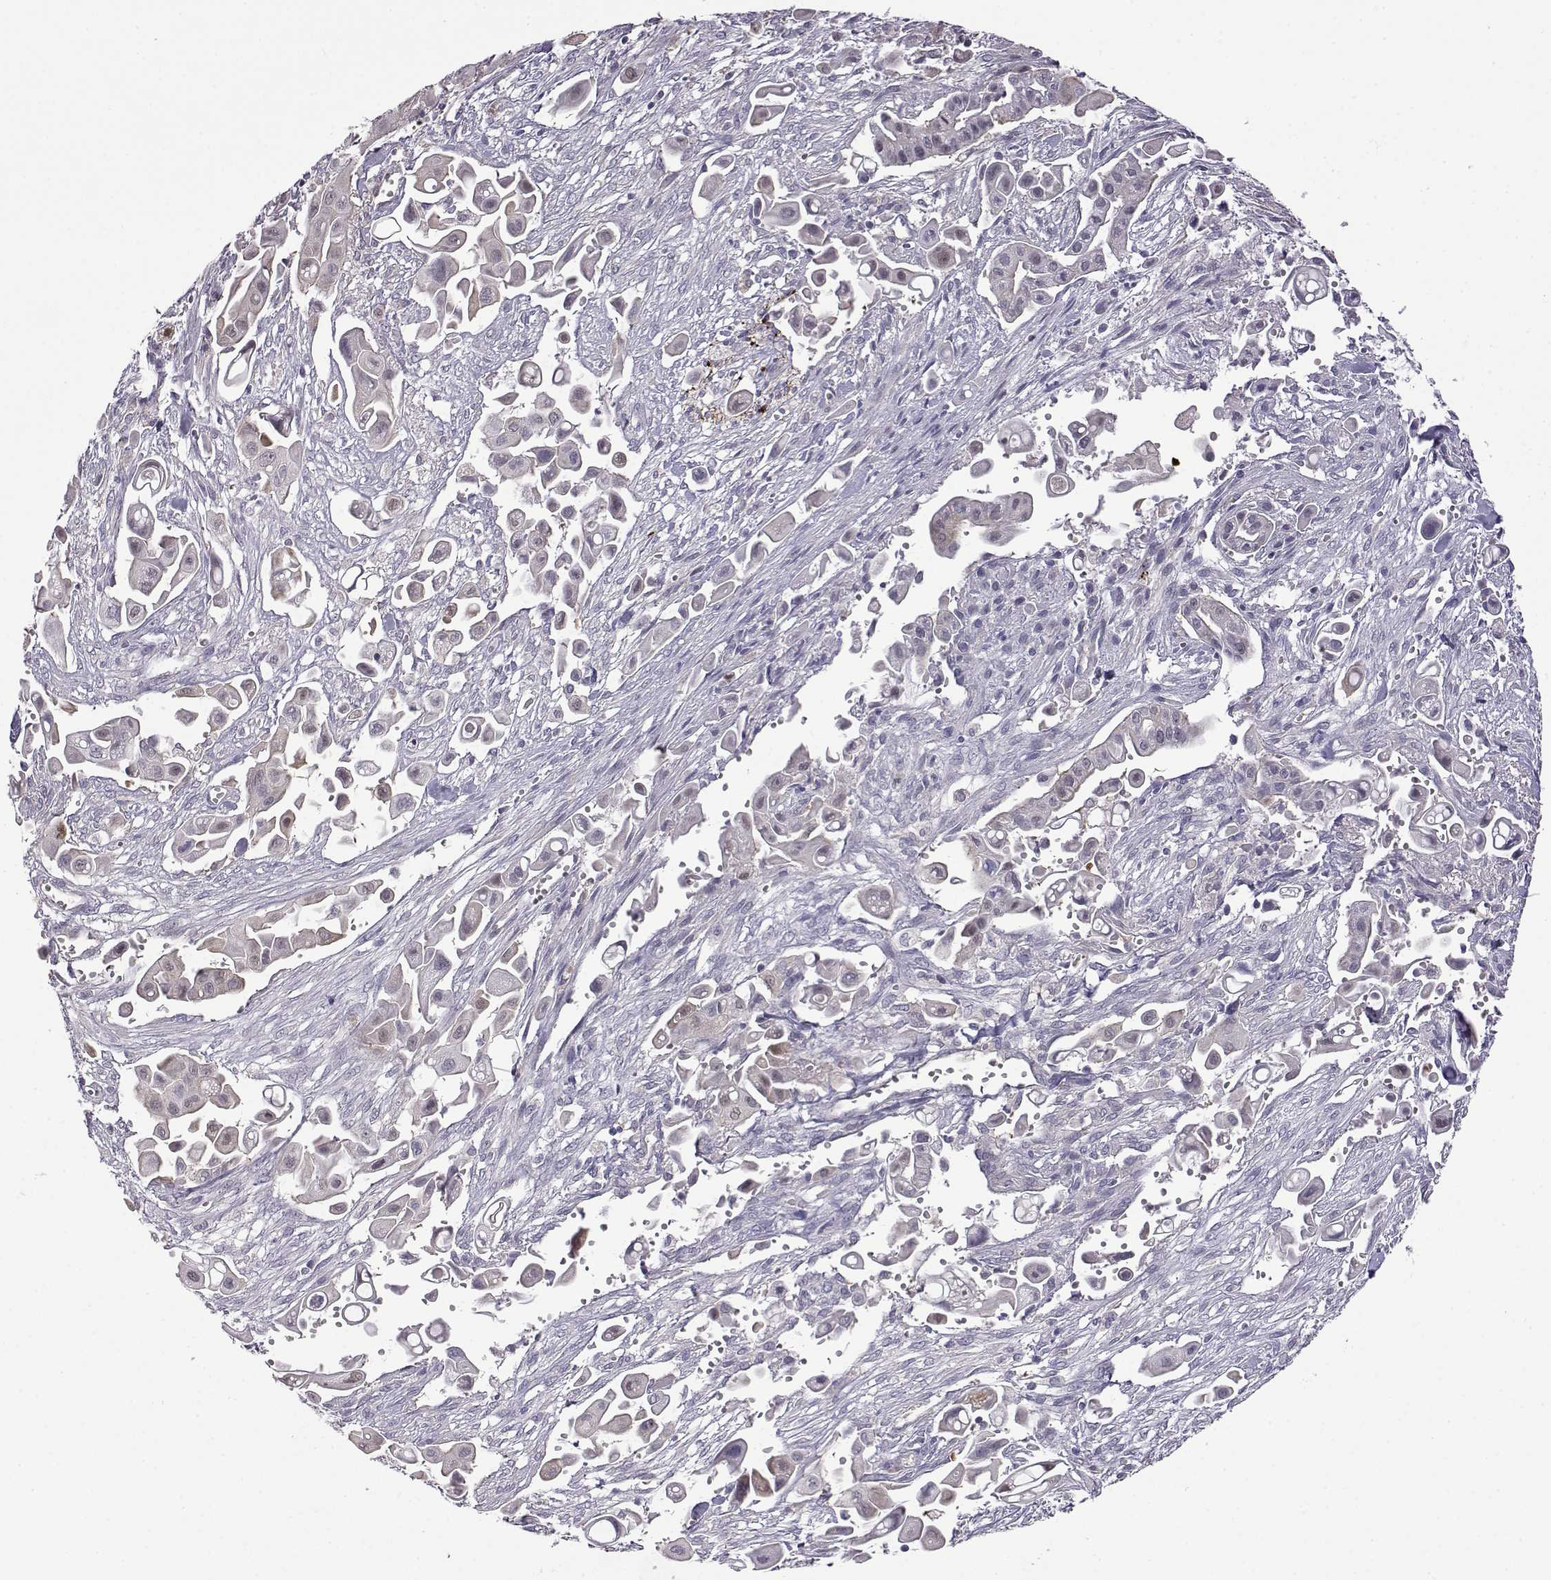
{"staining": {"intensity": "negative", "quantity": "none", "location": "none"}, "tissue": "pancreatic cancer", "cell_type": "Tumor cells", "image_type": "cancer", "snomed": [{"axis": "morphology", "description": "Adenocarcinoma, NOS"}, {"axis": "topography", "description": "Pancreas"}], "caption": "Immunohistochemistry image of neoplastic tissue: pancreatic cancer (adenocarcinoma) stained with DAB displays no significant protein positivity in tumor cells.", "gene": "VGF", "patient": {"sex": "male", "age": 50}}